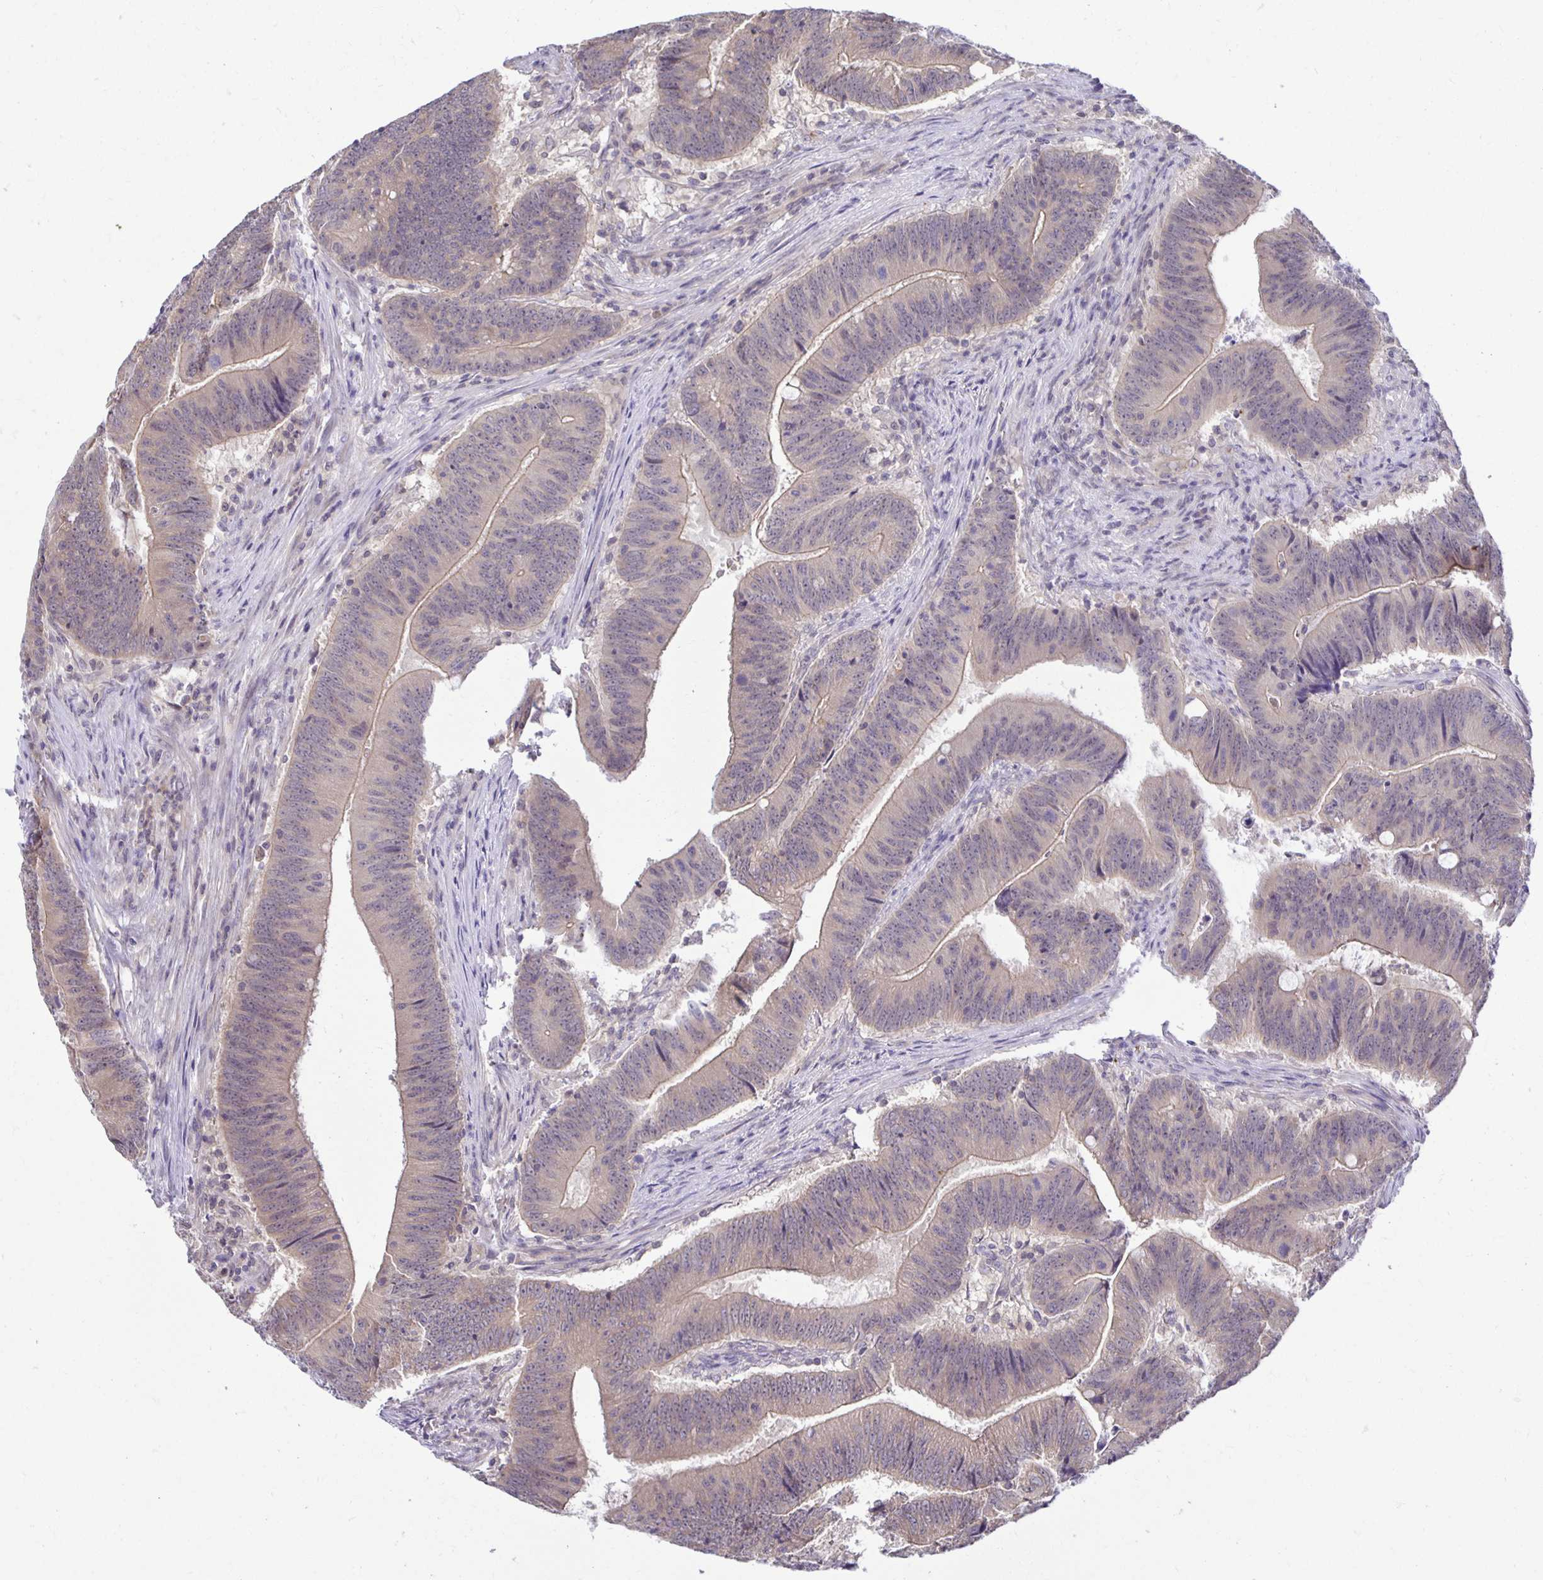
{"staining": {"intensity": "weak", "quantity": "<25%", "location": "cytoplasmic/membranous"}, "tissue": "colorectal cancer", "cell_type": "Tumor cells", "image_type": "cancer", "snomed": [{"axis": "morphology", "description": "Adenocarcinoma, NOS"}, {"axis": "topography", "description": "Colon"}], "caption": "Histopathology image shows no significant protein positivity in tumor cells of colorectal cancer (adenocarcinoma). (Brightfield microscopy of DAB immunohistochemistry (IHC) at high magnification).", "gene": "MIEN1", "patient": {"sex": "female", "age": 87}}